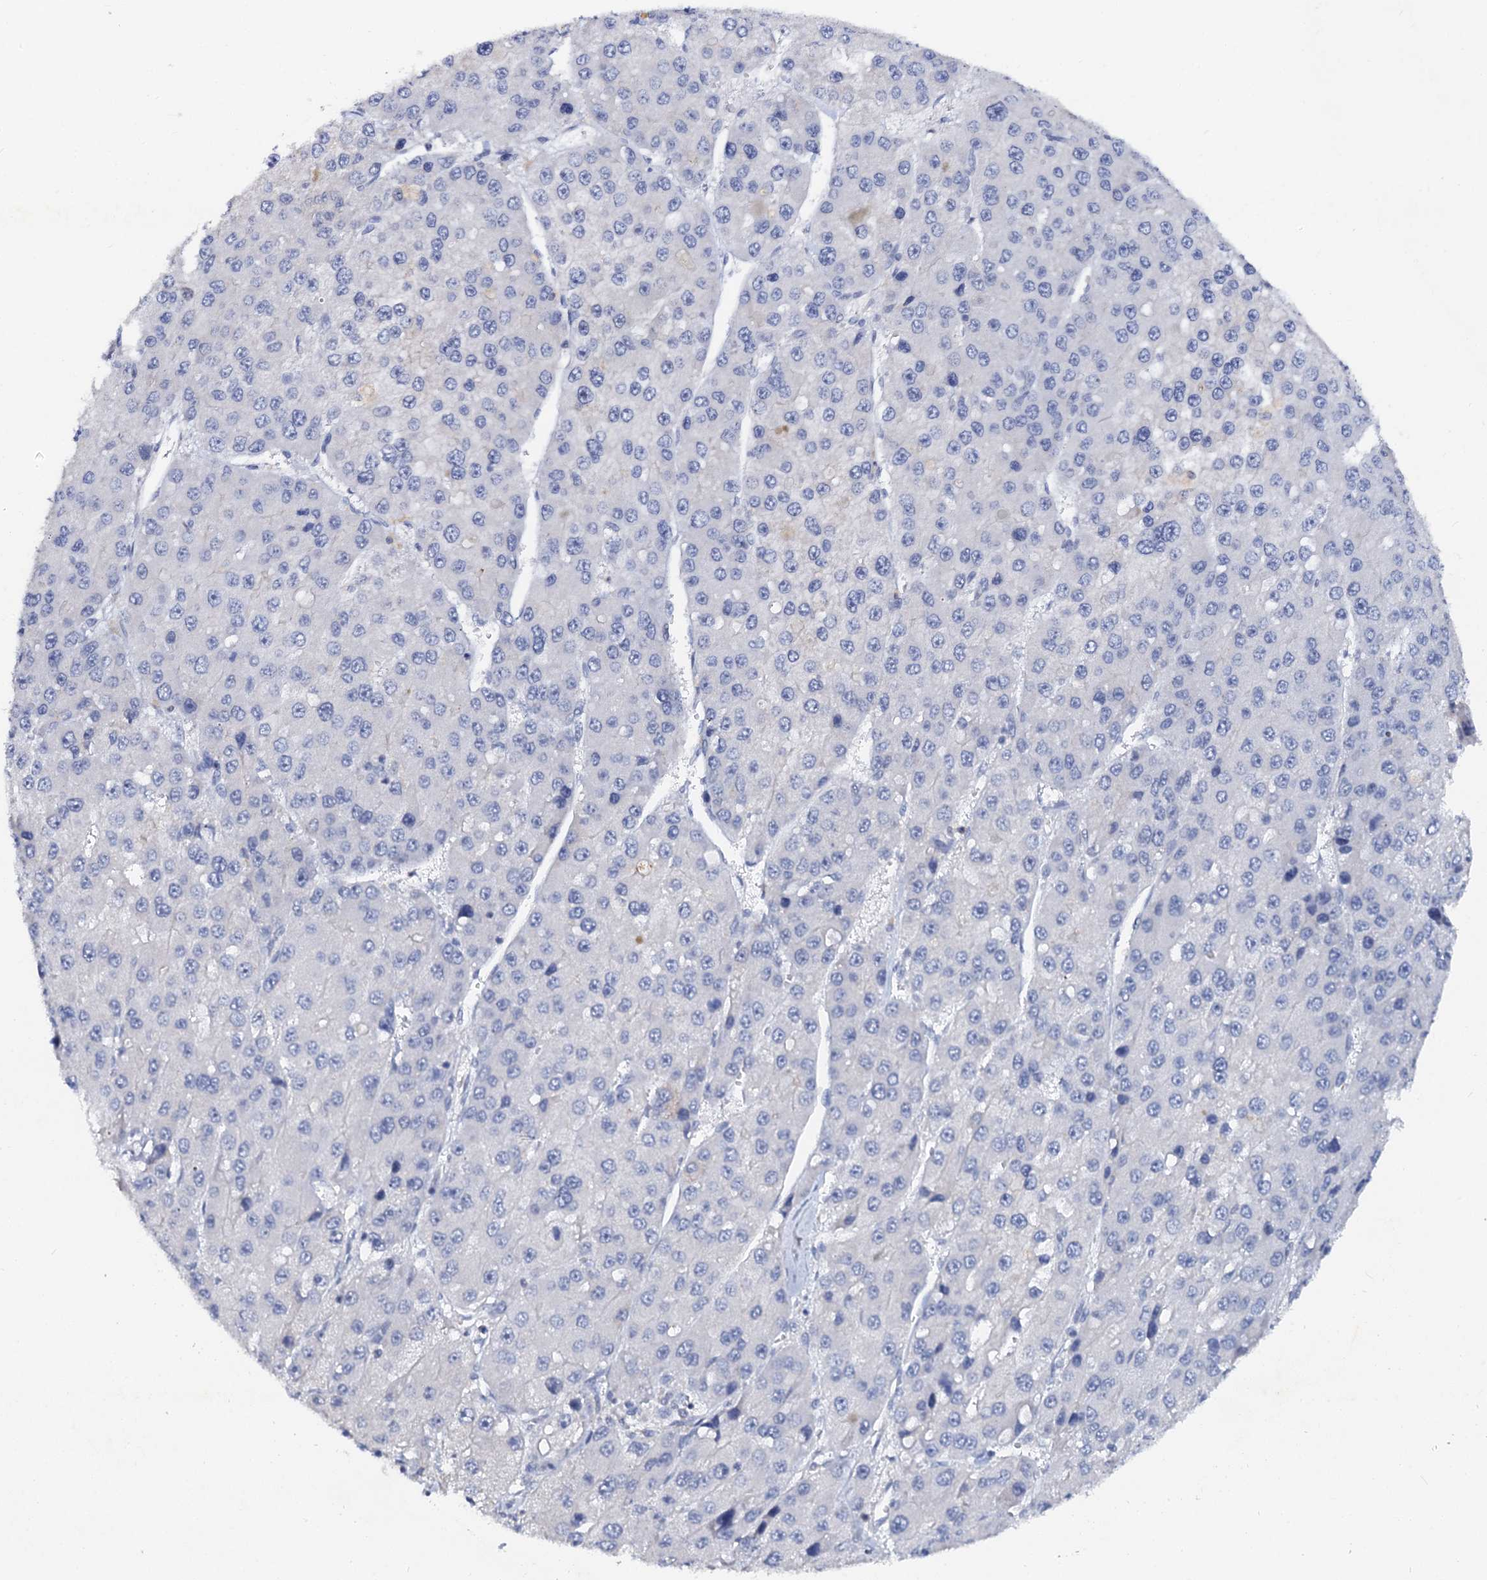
{"staining": {"intensity": "negative", "quantity": "none", "location": "none"}, "tissue": "liver cancer", "cell_type": "Tumor cells", "image_type": "cancer", "snomed": [{"axis": "morphology", "description": "Carcinoma, Hepatocellular, NOS"}, {"axis": "topography", "description": "Liver"}], "caption": "Immunohistochemistry image of liver hepatocellular carcinoma stained for a protein (brown), which reveals no expression in tumor cells.", "gene": "NALF1", "patient": {"sex": "female", "age": 73}}